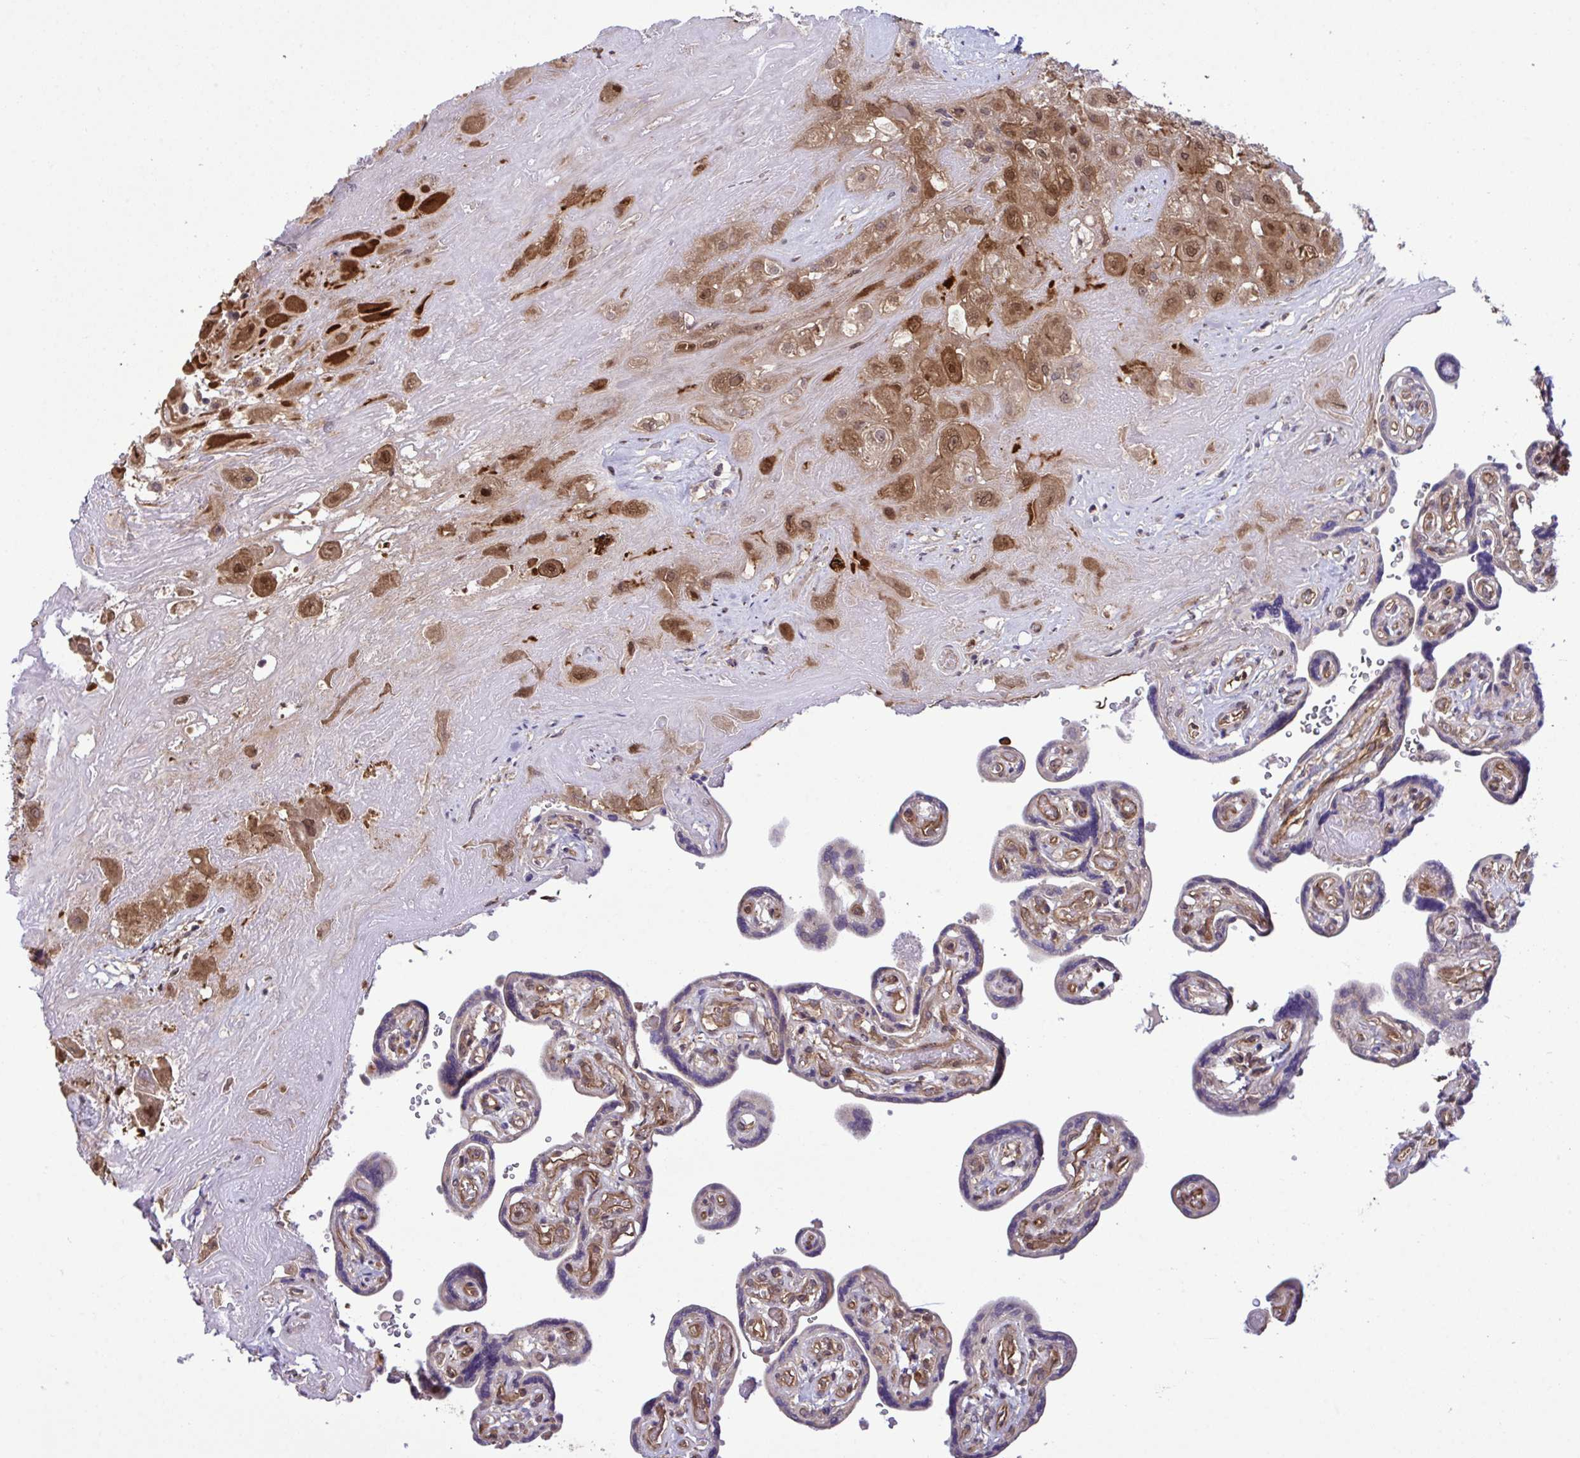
{"staining": {"intensity": "strong", "quantity": ">75%", "location": "cytoplasmic/membranous,nuclear"}, "tissue": "placenta", "cell_type": "Decidual cells", "image_type": "normal", "snomed": [{"axis": "morphology", "description": "Normal tissue, NOS"}, {"axis": "topography", "description": "Placenta"}], "caption": "Protein staining shows strong cytoplasmic/membranous,nuclear expression in approximately >75% of decidual cells in unremarkable placenta.", "gene": "CMPK1", "patient": {"sex": "female", "age": 32}}